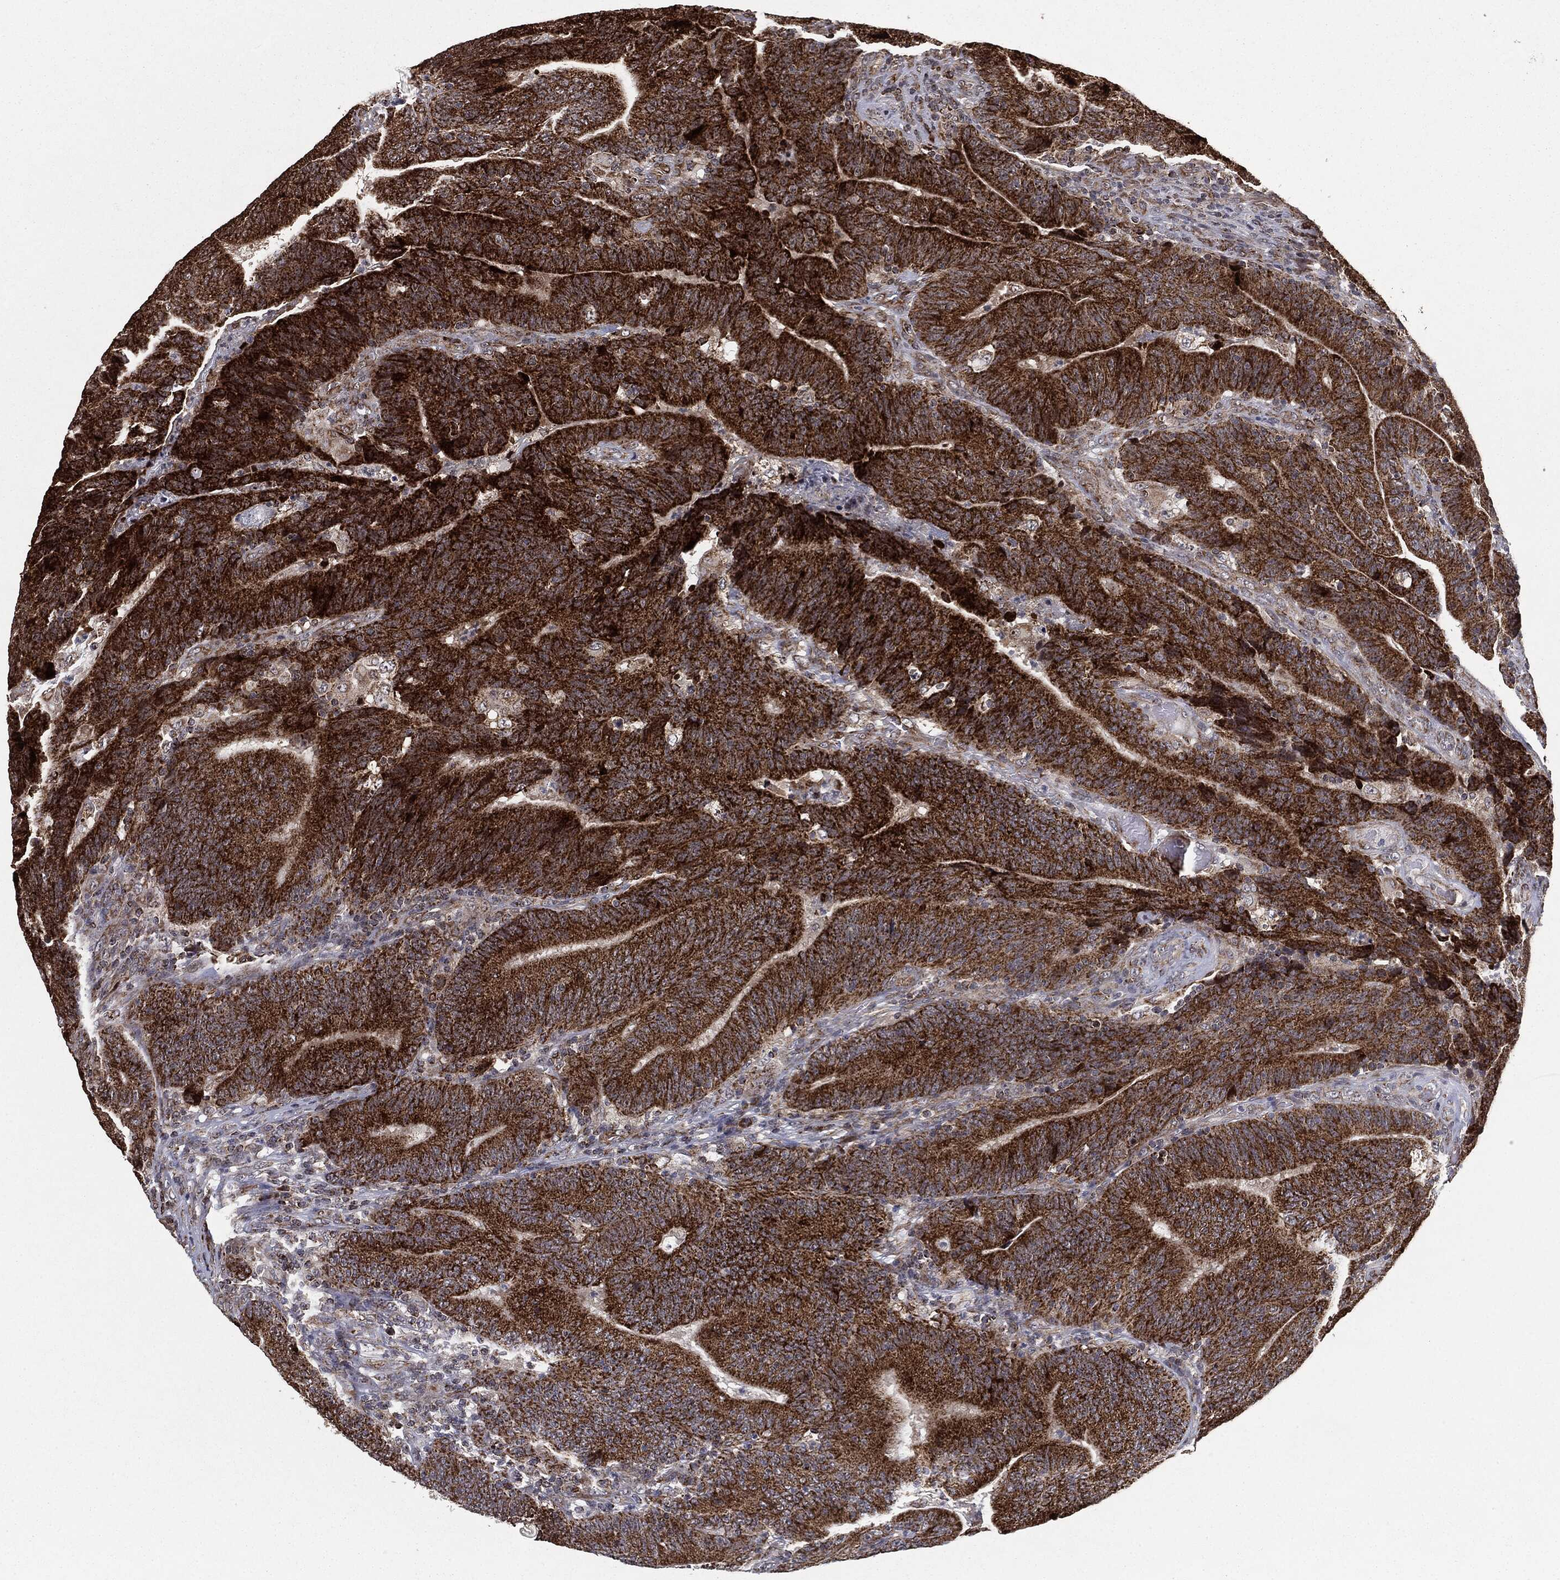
{"staining": {"intensity": "strong", "quantity": ">75%", "location": "cytoplasmic/membranous"}, "tissue": "colorectal cancer", "cell_type": "Tumor cells", "image_type": "cancer", "snomed": [{"axis": "morphology", "description": "Adenocarcinoma, NOS"}, {"axis": "topography", "description": "Colon"}], "caption": "The micrograph demonstrates immunohistochemical staining of colorectal adenocarcinoma. There is strong cytoplasmic/membranous staining is seen in about >75% of tumor cells.", "gene": "CHCHD2", "patient": {"sex": "female", "age": 75}}